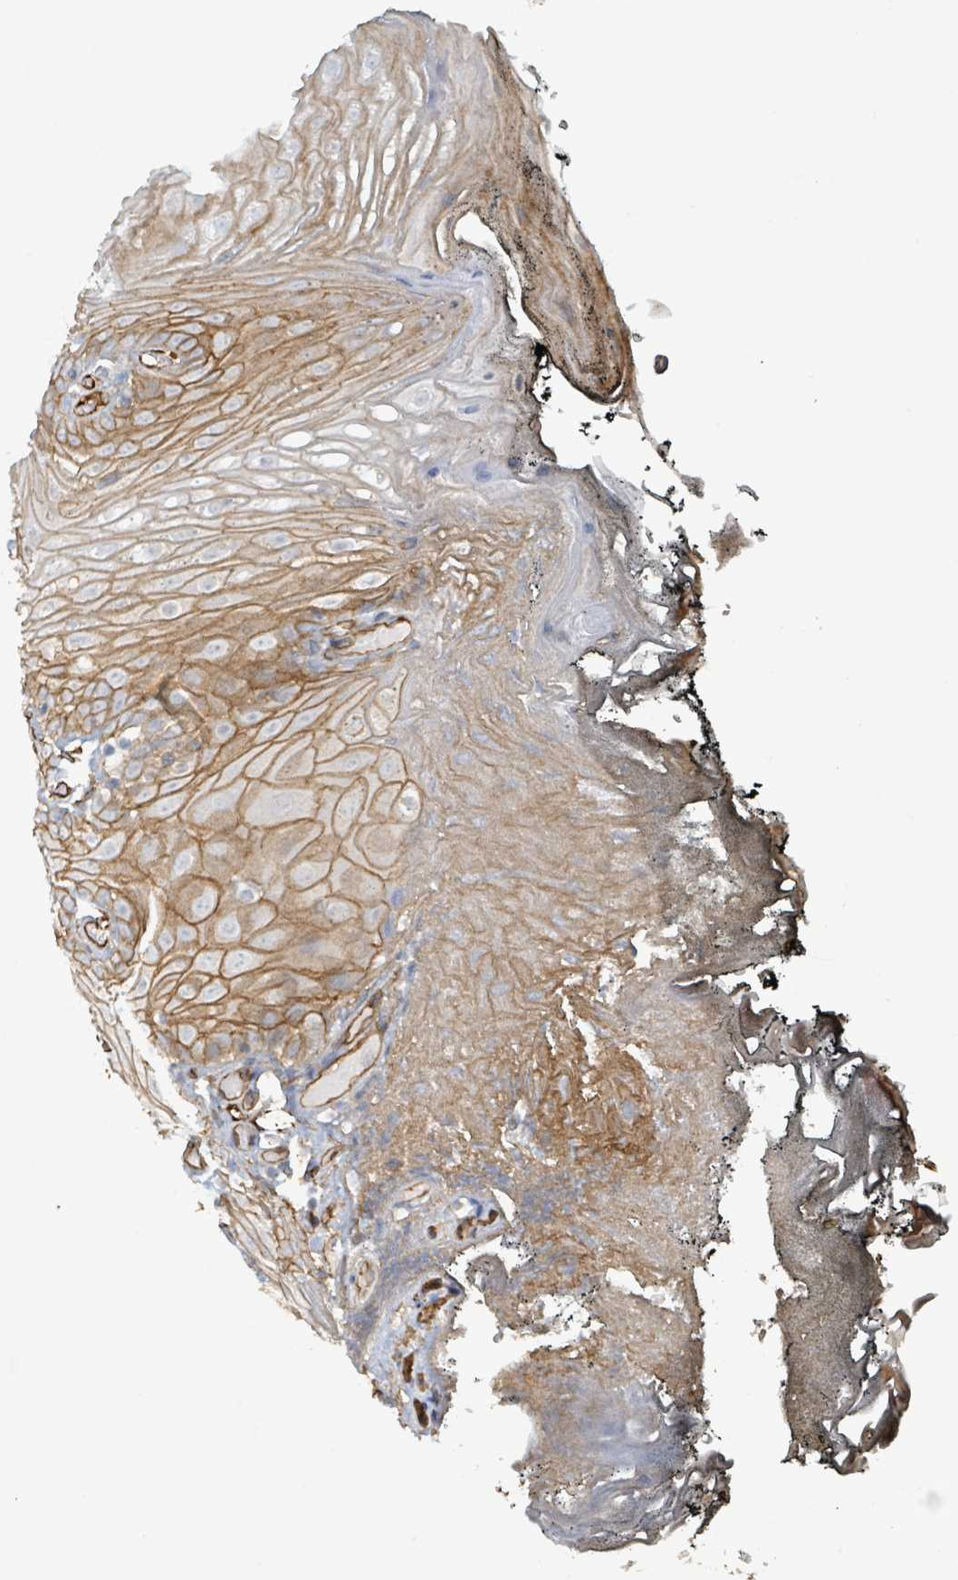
{"staining": {"intensity": "moderate", "quantity": "25%-75%", "location": "cytoplasmic/membranous"}, "tissue": "oral mucosa", "cell_type": "Squamous epithelial cells", "image_type": "normal", "snomed": [{"axis": "morphology", "description": "Normal tissue, NOS"}, {"axis": "morphology", "description": "Squamous cell carcinoma, NOS"}, {"axis": "topography", "description": "Oral tissue"}, {"axis": "topography", "description": "Head-Neck"}], "caption": "Benign oral mucosa reveals moderate cytoplasmic/membranous expression in about 25%-75% of squamous epithelial cells, visualized by immunohistochemistry. Nuclei are stained in blue.", "gene": "LDOC1", "patient": {"sex": "female", "age": 81}}